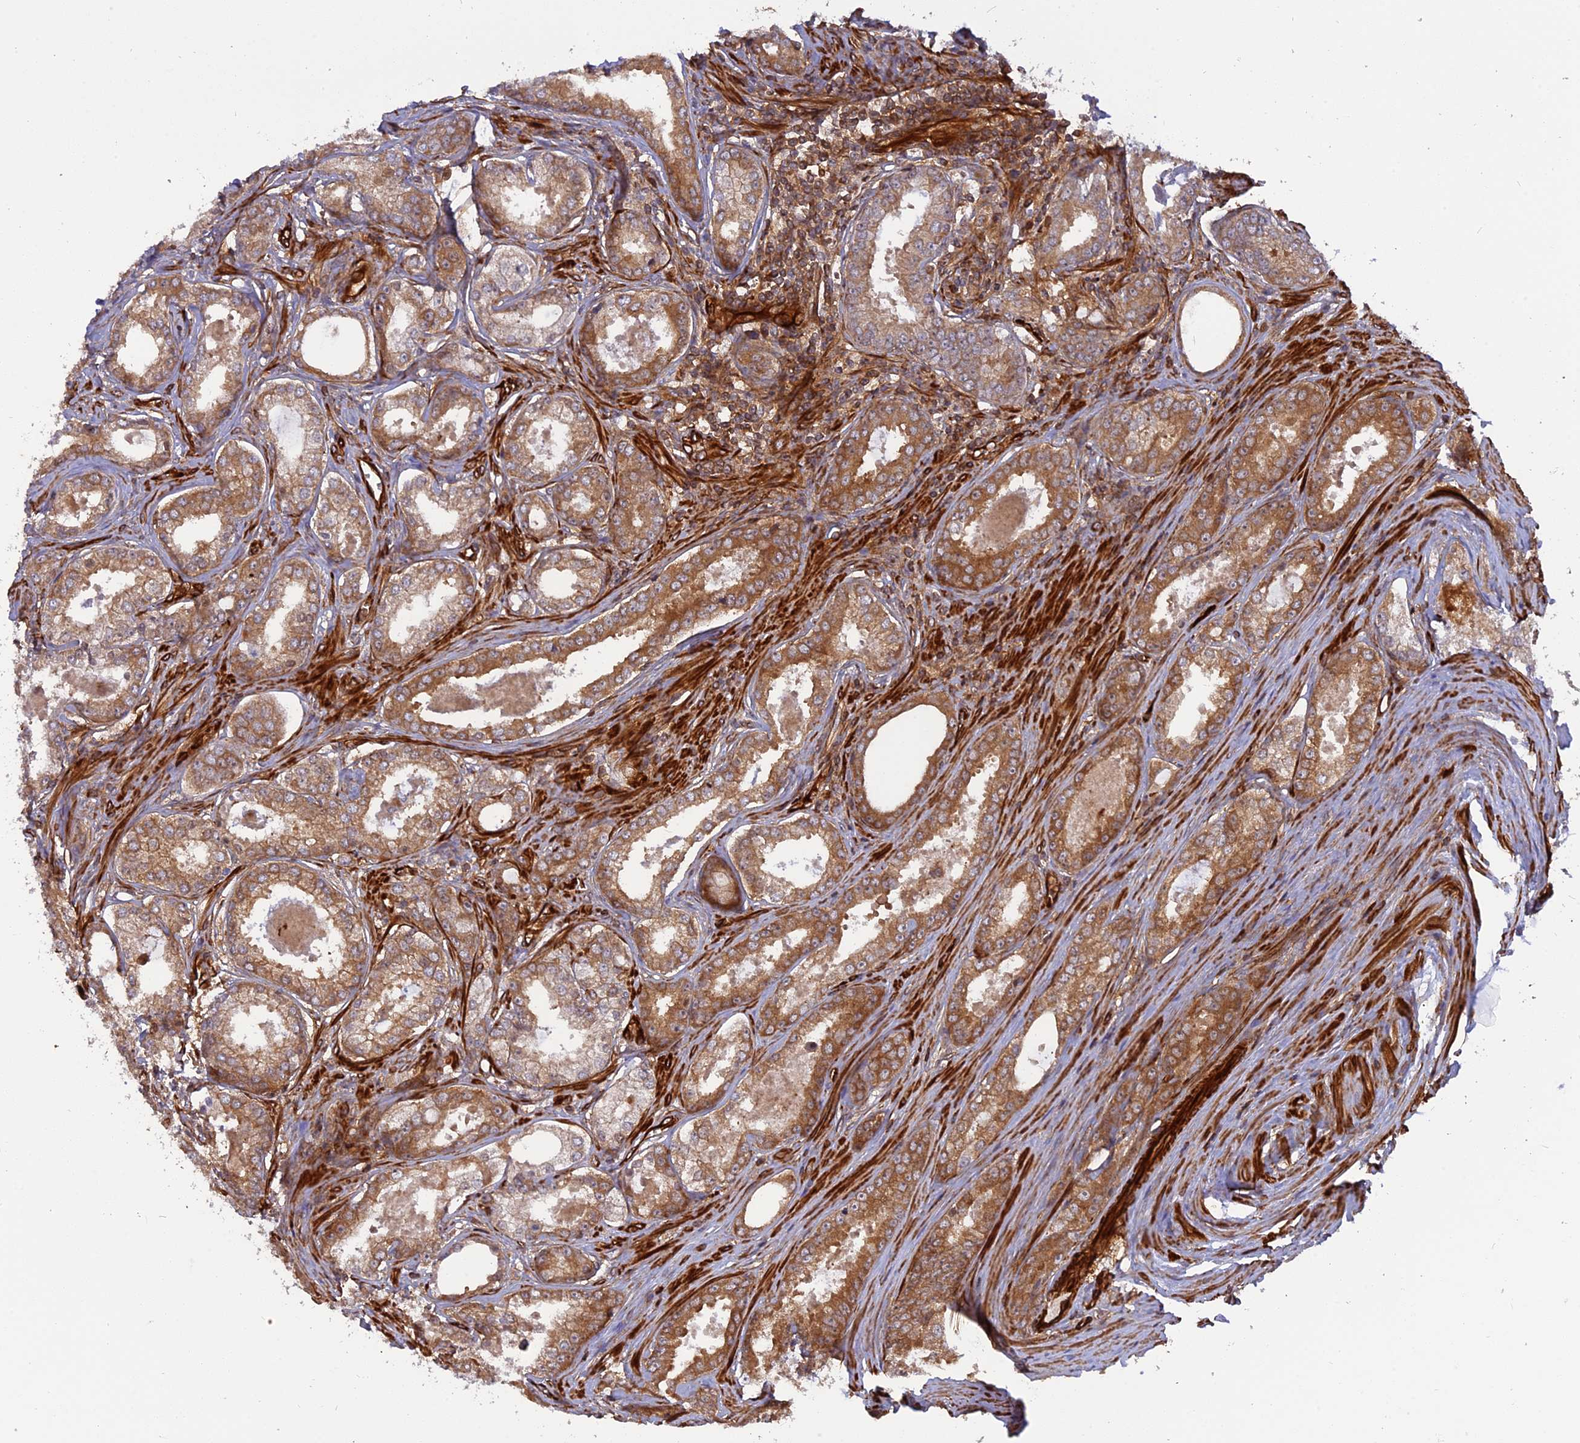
{"staining": {"intensity": "moderate", "quantity": ">75%", "location": "cytoplasmic/membranous"}, "tissue": "prostate cancer", "cell_type": "Tumor cells", "image_type": "cancer", "snomed": [{"axis": "morphology", "description": "Adenocarcinoma, Low grade"}, {"axis": "topography", "description": "Prostate"}], "caption": "Adenocarcinoma (low-grade) (prostate) tissue shows moderate cytoplasmic/membranous expression in about >75% of tumor cells", "gene": "PHLDB3", "patient": {"sex": "male", "age": 68}}